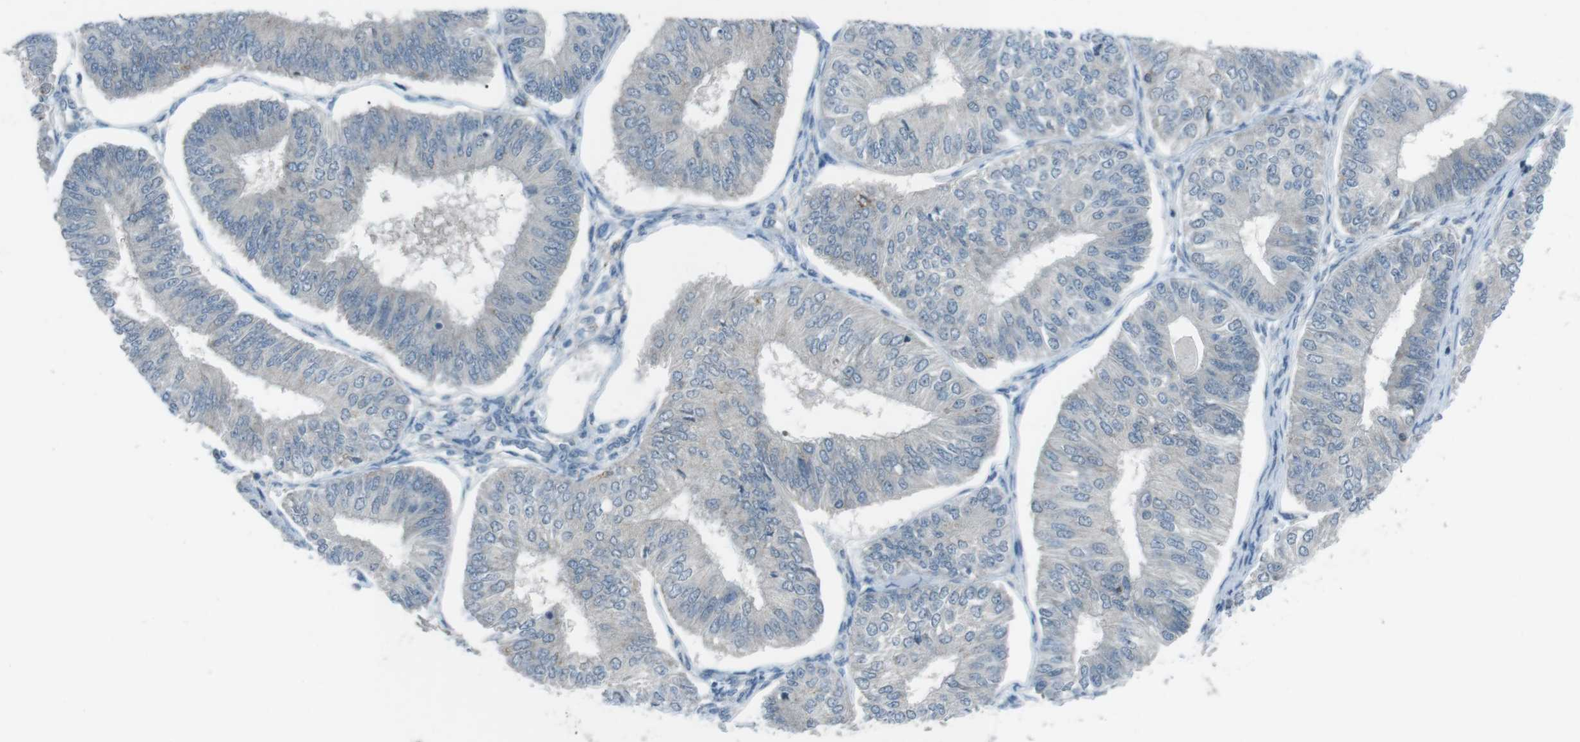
{"staining": {"intensity": "negative", "quantity": "none", "location": "none"}, "tissue": "endometrial cancer", "cell_type": "Tumor cells", "image_type": "cancer", "snomed": [{"axis": "morphology", "description": "Adenocarcinoma, NOS"}, {"axis": "topography", "description": "Endometrium"}], "caption": "An image of human adenocarcinoma (endometrial) is negative for staining in tumor cells.", "gene": "FCRLA", "patient": {"sex": "female", "age": 58}}